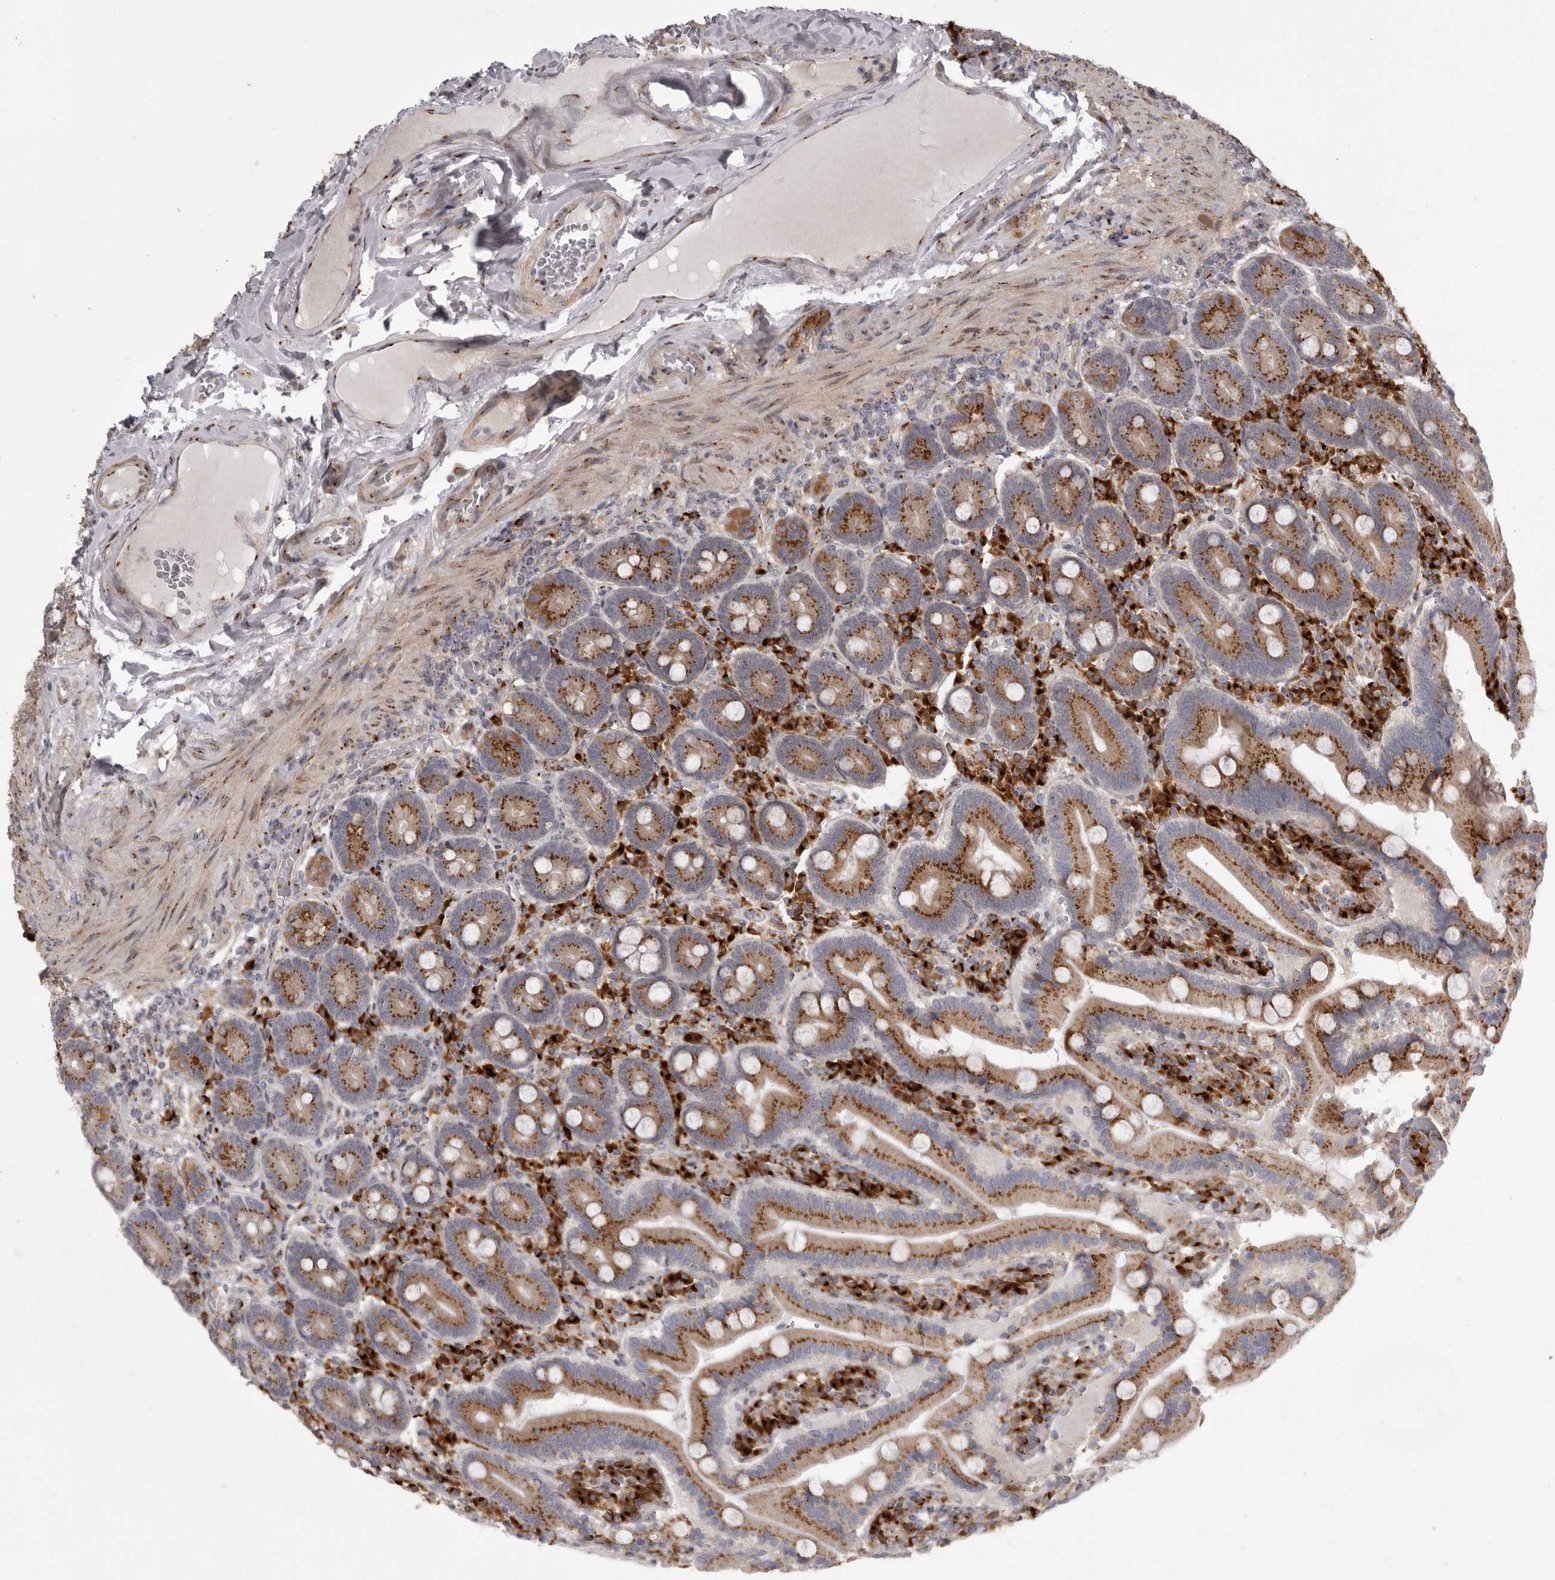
{"staining": {"intensity": "moderate", "quantity": ">75%", "location": "cytoplasmic/membranous"}, "tissue": "duodenum", "cell_type": "Glandular cells", "image_type": "normal", "snomed": [{"axis": "morphology", "description": "Normal tissue, NOS"}, {"axis": "topography", "description": "Duodenum"}], "caption": "A brown stain labels moderate cytoplasmic/membranous positivity of a protein in glandular cells of benign duodenum.", "gene": "WDR47", "patient": {"sex": "female", "age": 62}}